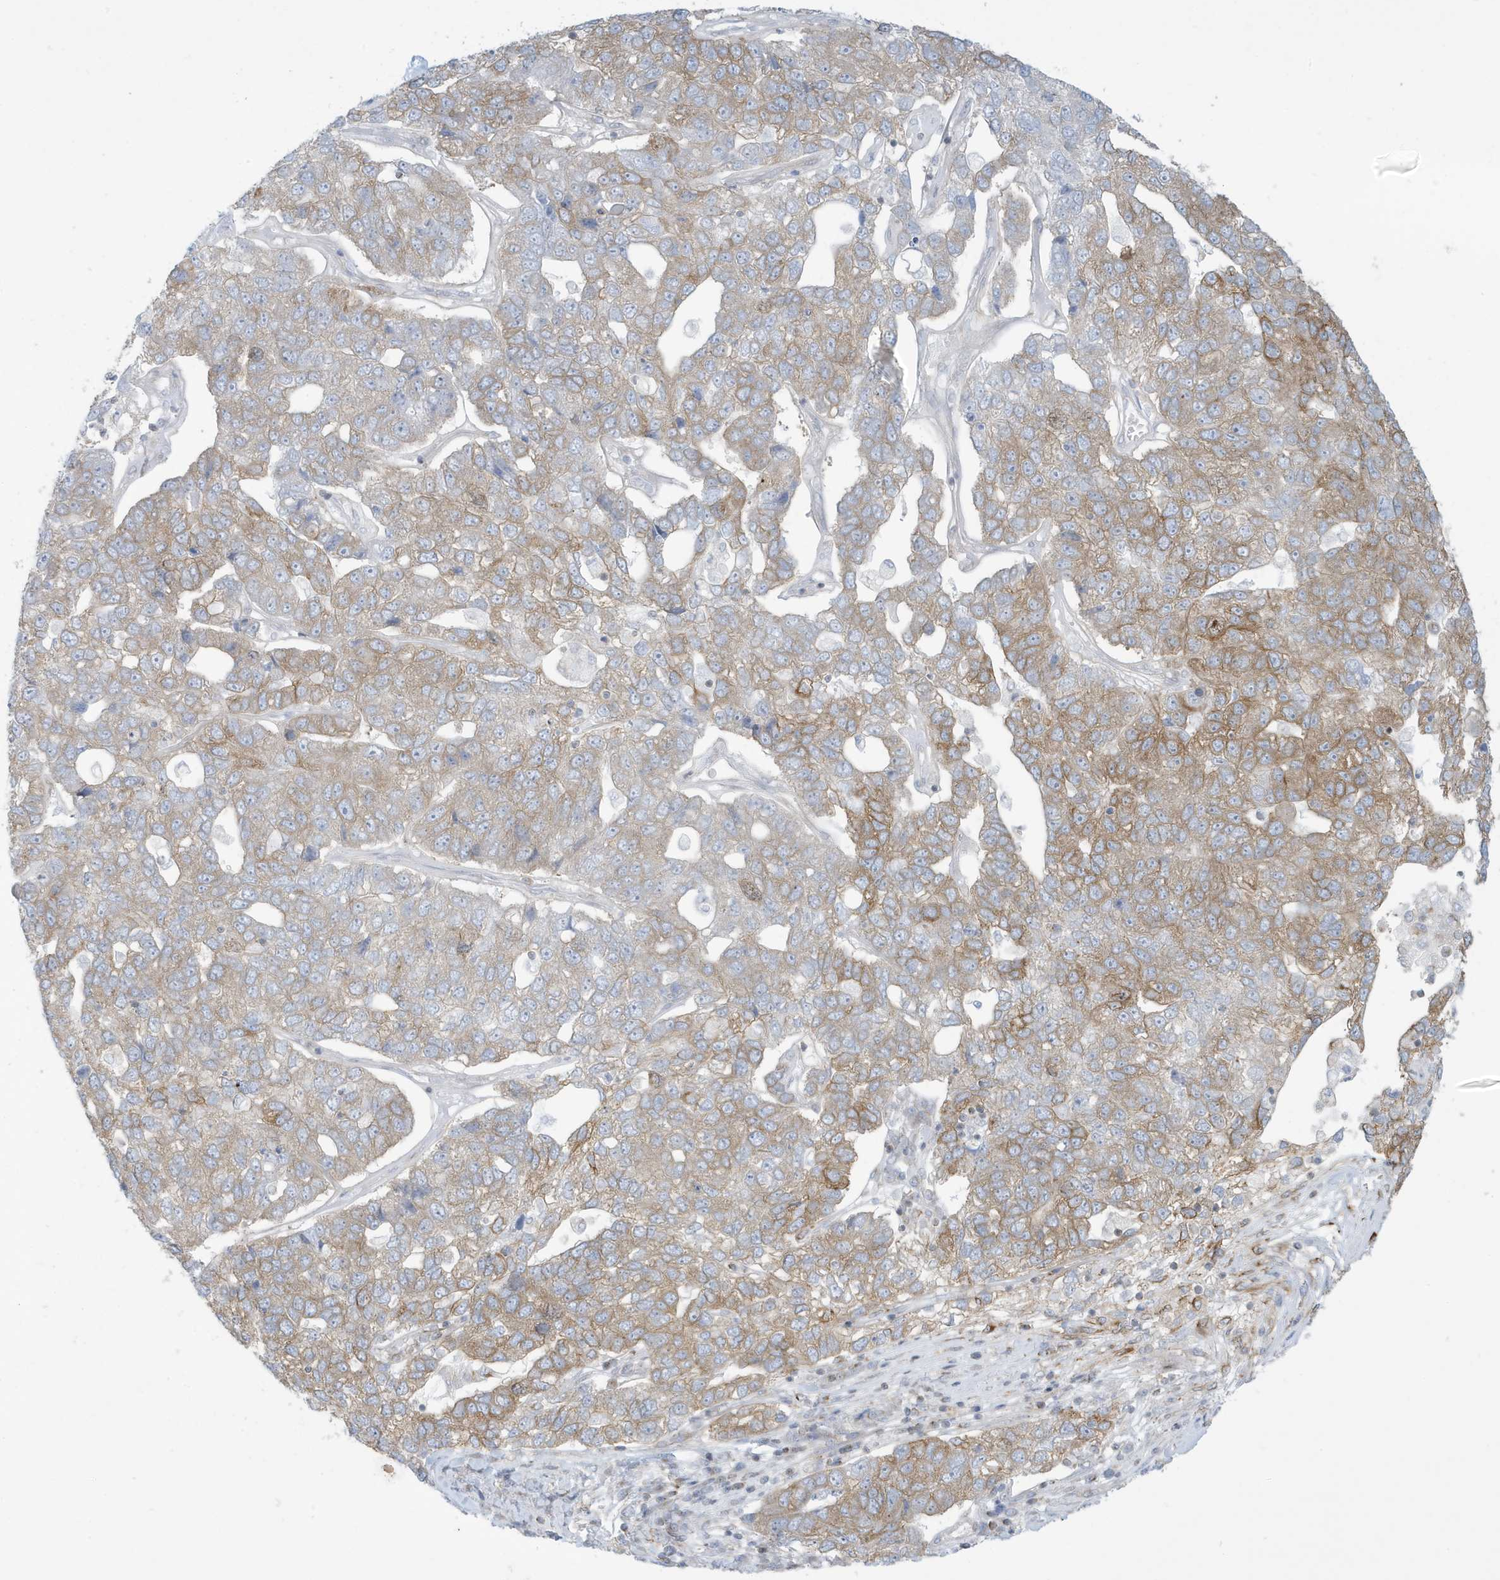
{"staining": {"intensity": "weak", "quantity": "25%-75%", "location": "cytoplasmic/membranous"}, "tissue": "pancreatic cancer", "cell_type": "Tumor cells", "image_type": "cancer", "snomed": [{"axis": "morphology", "description": "Adenocarcinoma, NOS"}, {"axis": "topography", "description": "Pancreas"}], "caption": "Adenocarcinoma (pancreatic) stained for a protein displays weak cytoplasmic/membranous positivity in tumor cells.", "gene": "SLAMF9", "patient": {"sex": "female", "age": 61}}